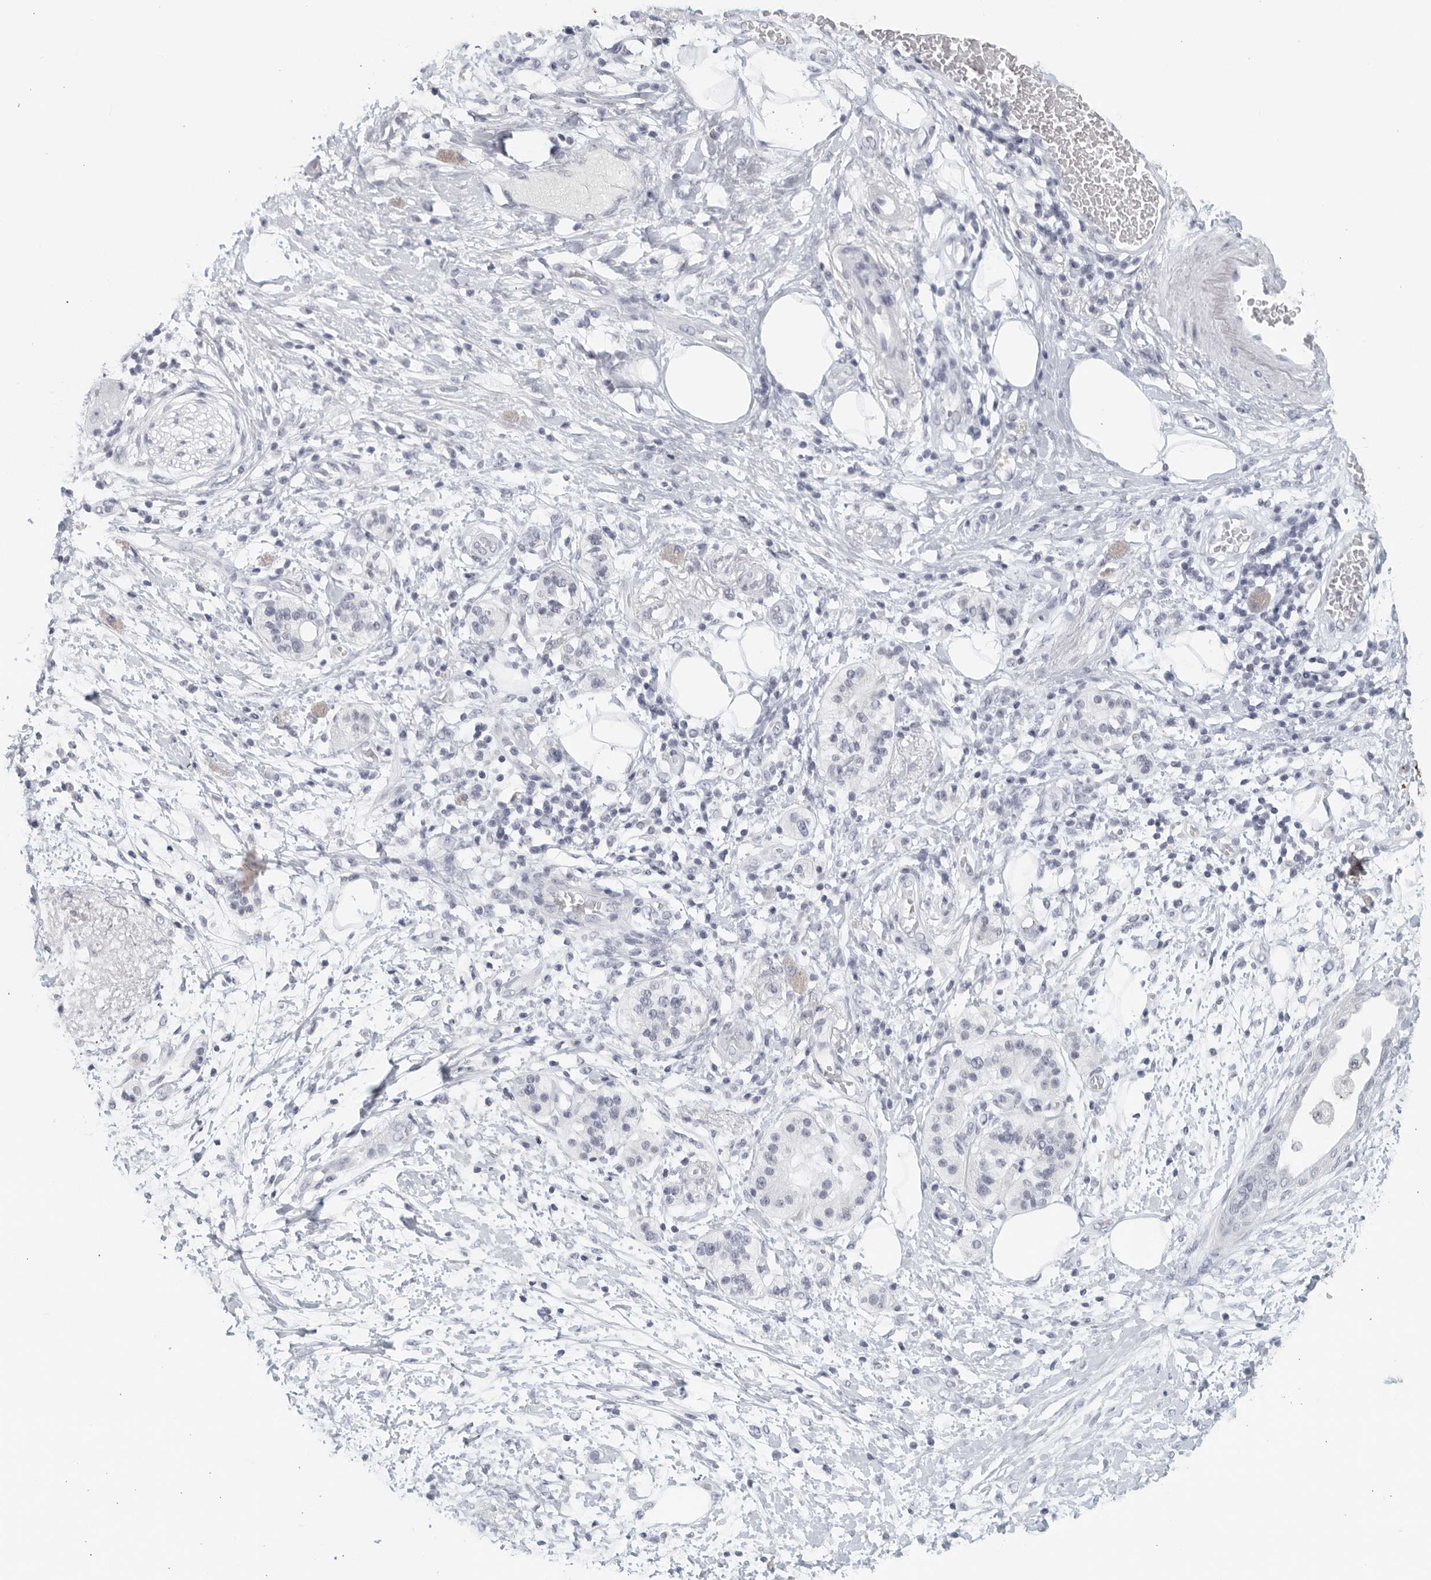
{"staining": {"intensity": "negative", "quantity": "none", "location": "none"}, "tissue": "adipose tissue", "cell_type": "Adipocytes", "image_type": "normal", "snomed": [{"axis": "morphology", "description": "Normal tissue, NOS"}, {"axis": "morphology", "description": "Adenocarcinoma, NOS"}, {"axis": "topography", "description": "Duodenum"}, {"axis": "topography", "description": "Peripheral nerve tissue"}], "caption": "Adipocytes are negative for brown protein staining in normal adipose tissue. The staining was performed using DAB to visualize the protein expression in brown, while the nuclei were stained in blue with hematoxylin (Magnification: 20x).", "gene": "MATN1", "patient": {"sex": "female", "age": 60}}